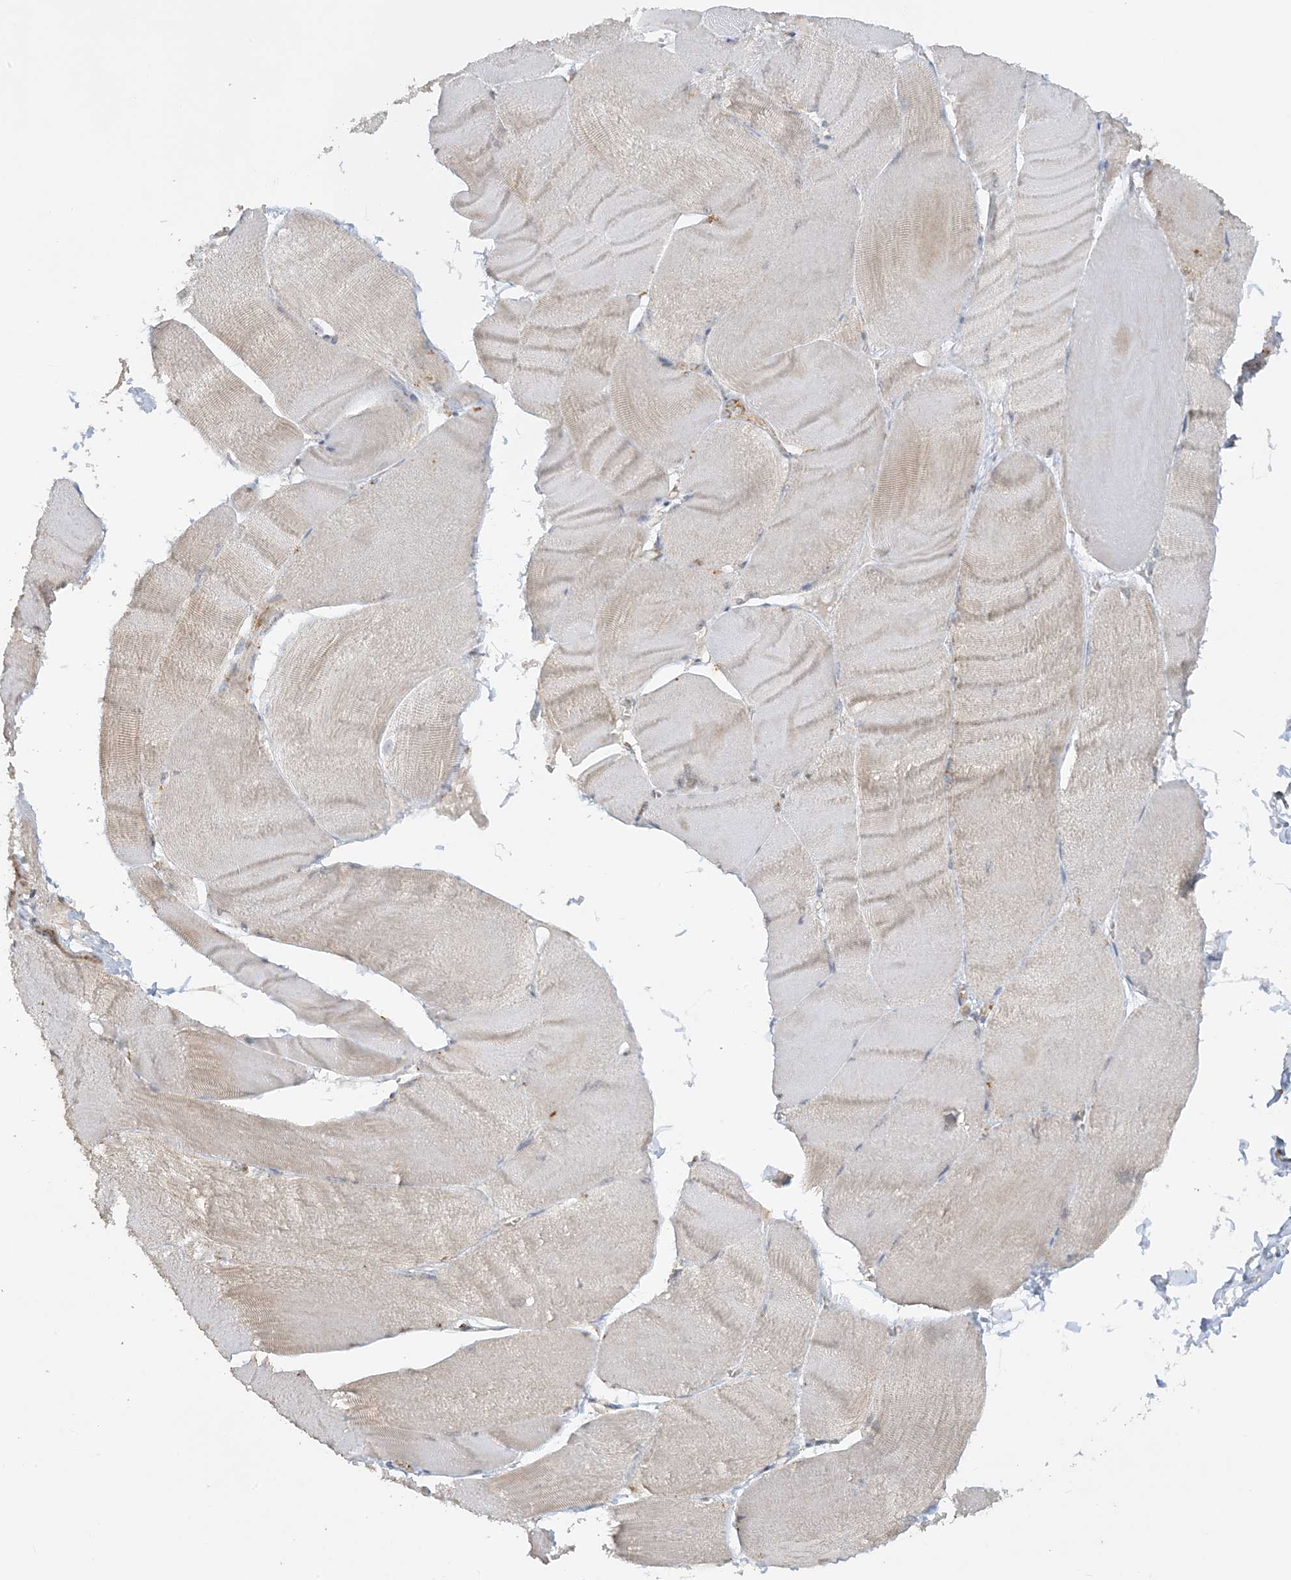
{"staining": {"intensity": "moderate", "quantity": "25%-75%", "location": "cytoplasmic/membranous"}, "tissue": "skeletal muscle", "cell_type": "Myocytes", "image_type": "normal", "snomed": [{"axis": "morphology", "description": "Normal tissue, NOS"}, {"axis": "morphology", "description": "Basal cell carcinoma"}, {"axis": "topography", "description": "Skeletal muscle"}], "caption": "Immunohistochemical staining of benign skeletal muscle exhibits 25%-75% levels of moderate cytoplasmic/membranous protein positivity in approximately 25%-75% of myocytes. Immunohistochemistry (ihc) stains the protein in brown and the nuclei are stained blue.", "gene": "AGA", "patient": {"sex": "female", "age": 64}}